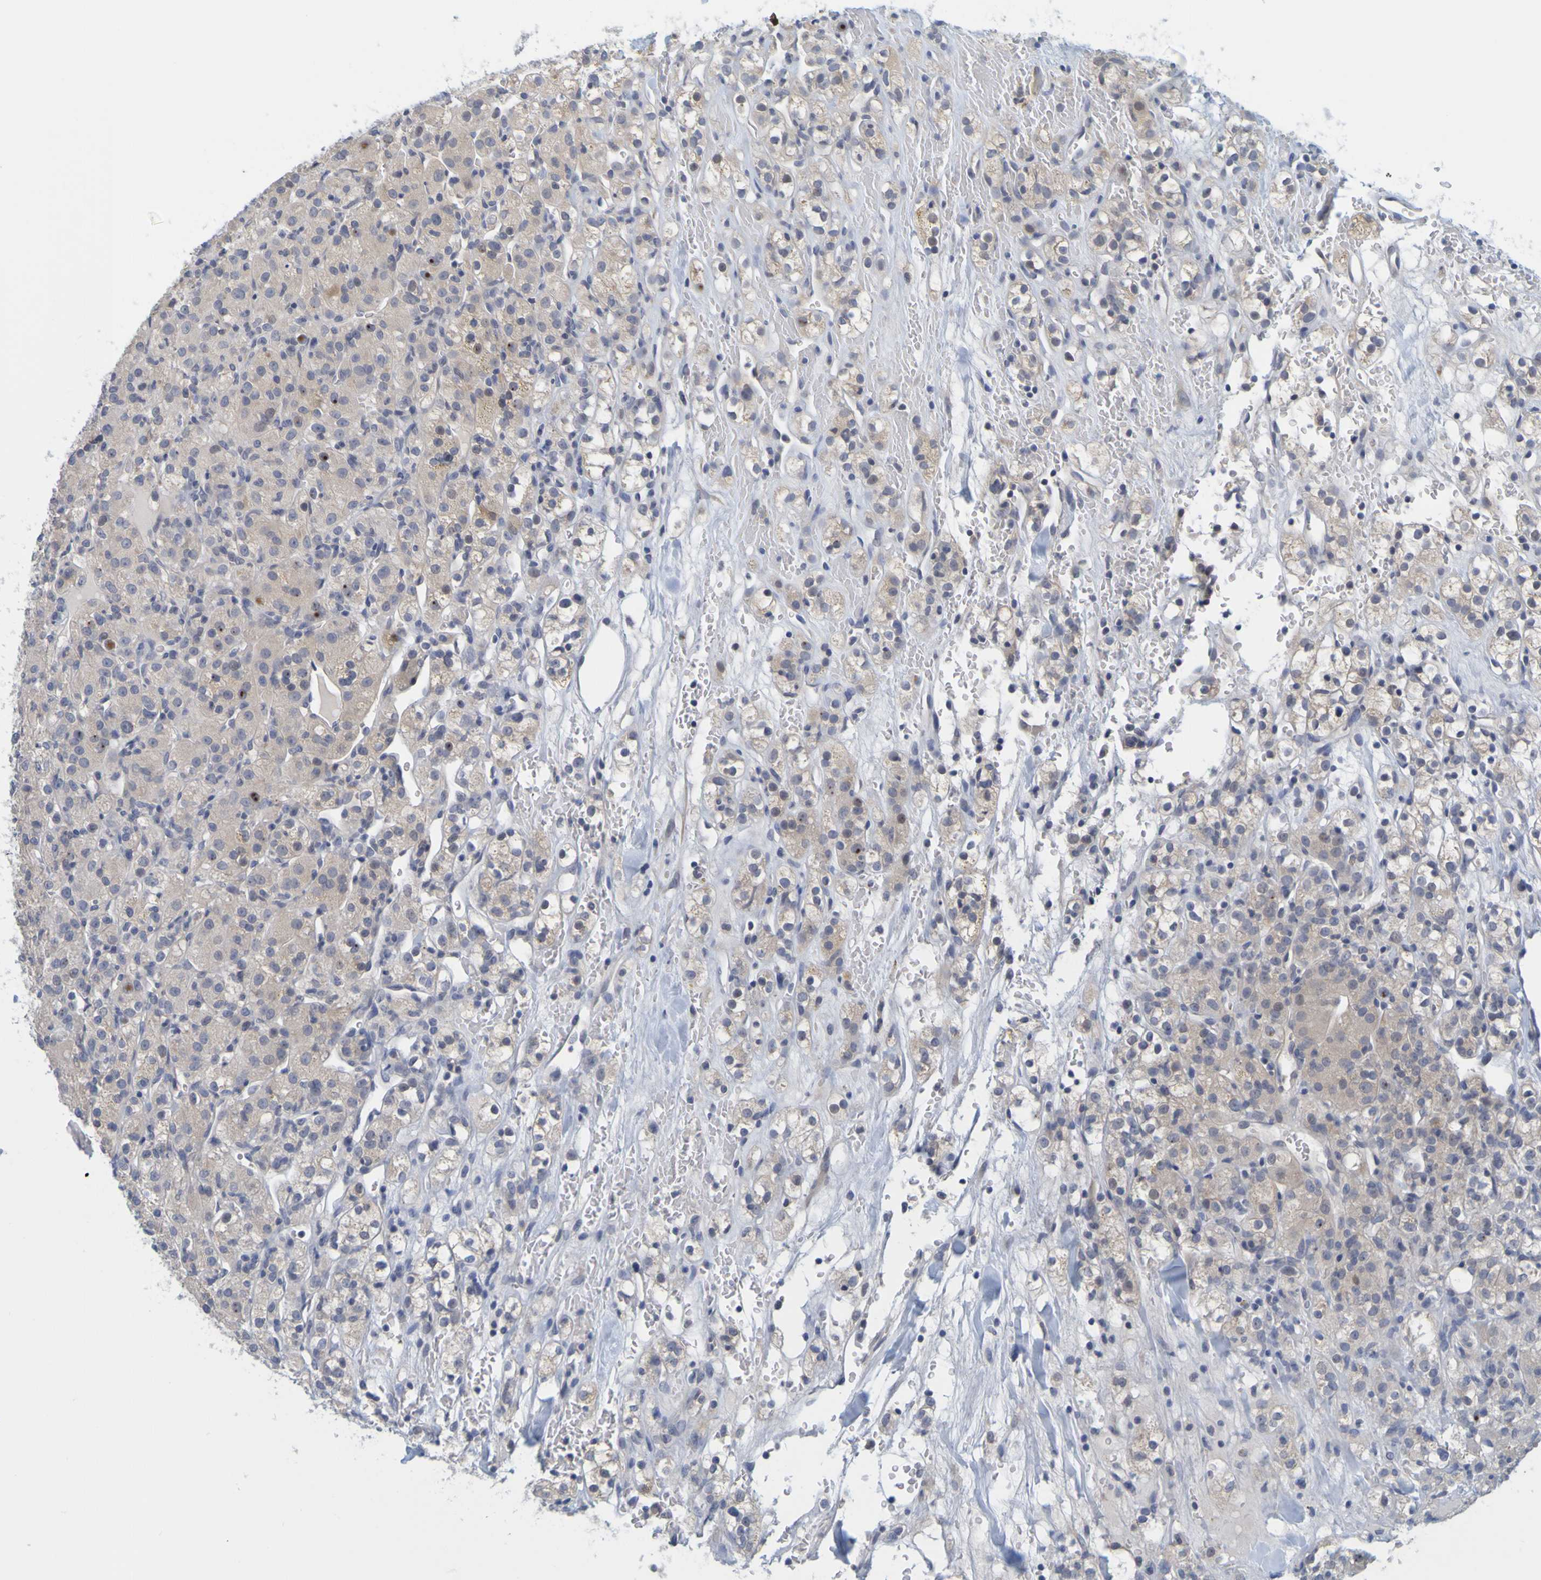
{"staining": {"intensity": "negative", "quantity": "none", "location": "none"}, "tissue": "renal cancer", "cell_type": "Tumor cells", "image_type": "cancer", "snomed": [{"axis": "morphology", "description": "Normal tissue, NOS"}, {"axis": "morphology", "description": "Adenocarcinoma, NOS"}, {"axis": "topography", "description": "Kidney"}], "caption": "Adenocarcinoma (renal) stained for a protein using immunohistochemistry (IHC) displays no staining tumor cells.", "gene": "ENDOU", "patient": {"sex": "male", "age": 61}}